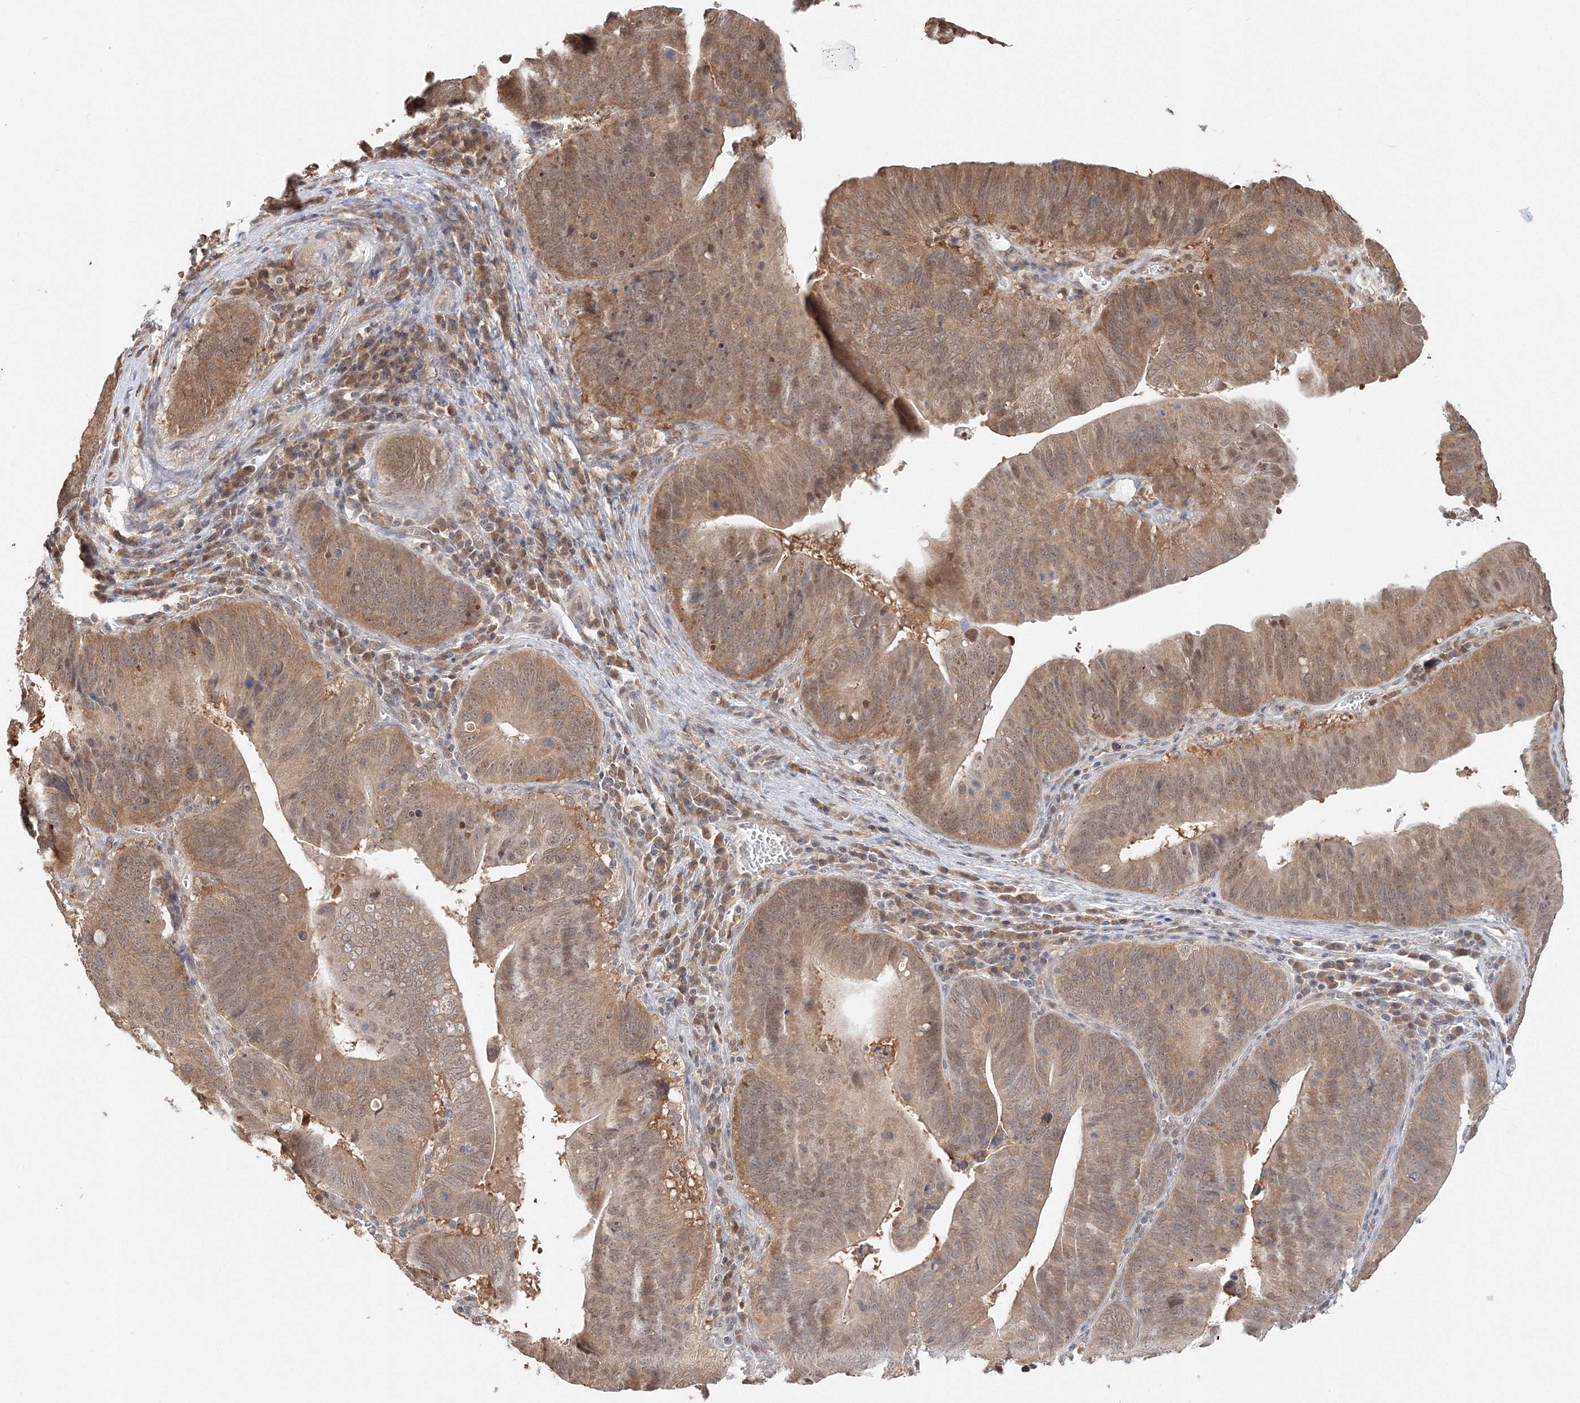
{"staining": {"intensity": "moderate", "quantity": ">75%", "location": "cytoplasmic/membranous,nuclear"}, "tissue": "pancreatic cancer", "cell_type": "Tumor cells", "image_type": "cancer", "snomed": [{"axis": "morphology", "description": "Adenocarcinoma, NOS"}, {"axis": "topography", "description": "Pancreas"}], "caption": "The histopathology image reveals a brown stain indicating the presence of a protein in the cytoplasmic/membranous and nuclear of tumor cells in pancreatic cancer (adenocarcinoma).", "gene": "PSMD6", "patient": {"sex": "male", "age": 63}}